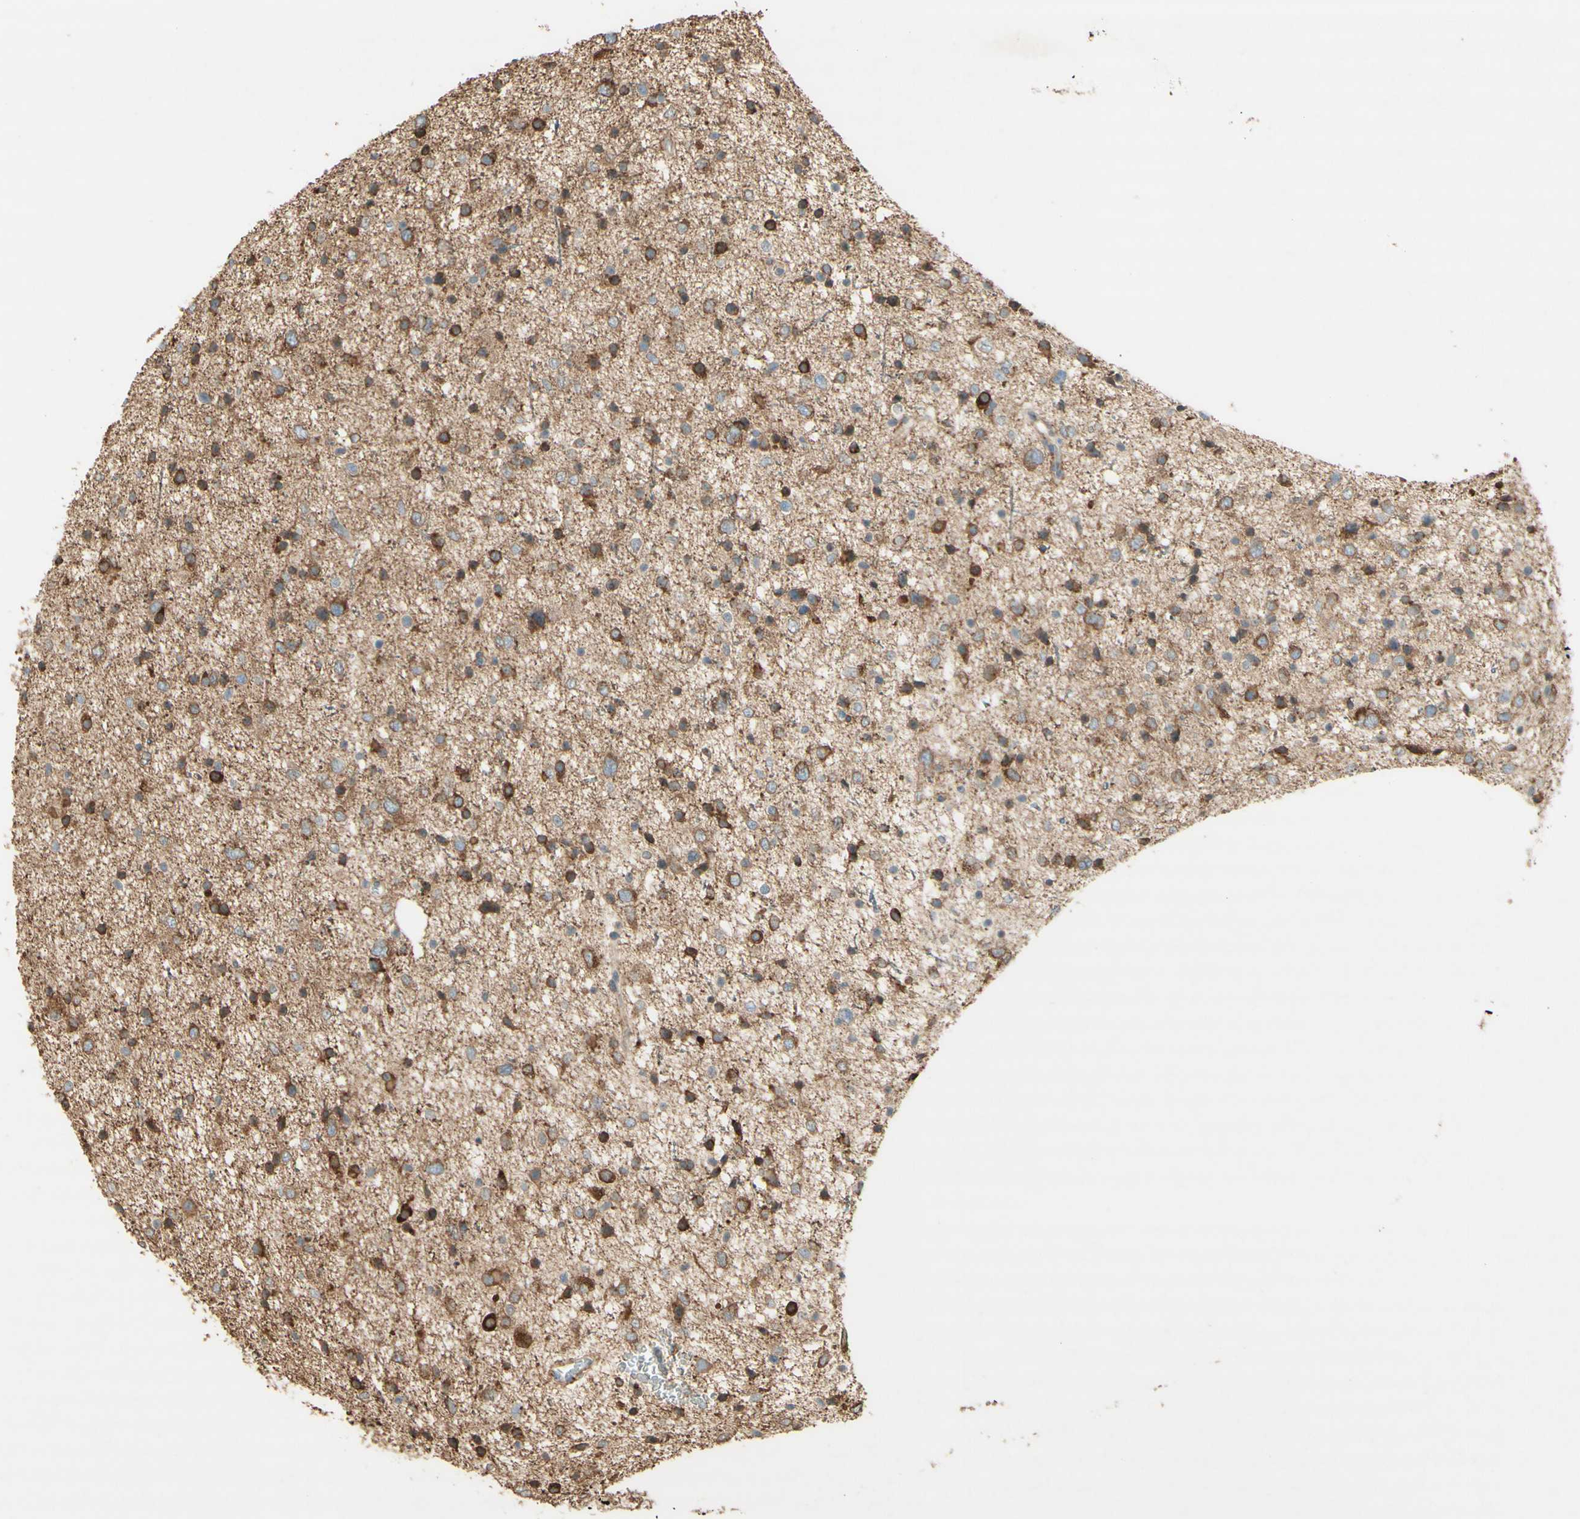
{"staining": {"intensity": "moderate", "quantity": ">75%", "location": "cytoplasmic/membranous"}, "tissue": "glioma", "cell_type": "Tumor cells", "image_type": "cancer", "snomed": [{"axis": "morphology", "description": "Glioma, malignant, Low grade"}, {"axis": "topography", "description": "Brain"}], "caption": "Moderate cytoplasmic/membranous positivity is appreciated in about >75% of tumor cells in malignant low-grade glioma.", "gene": "MAP1B", "patient": {"sex": "female", "age": 37}}